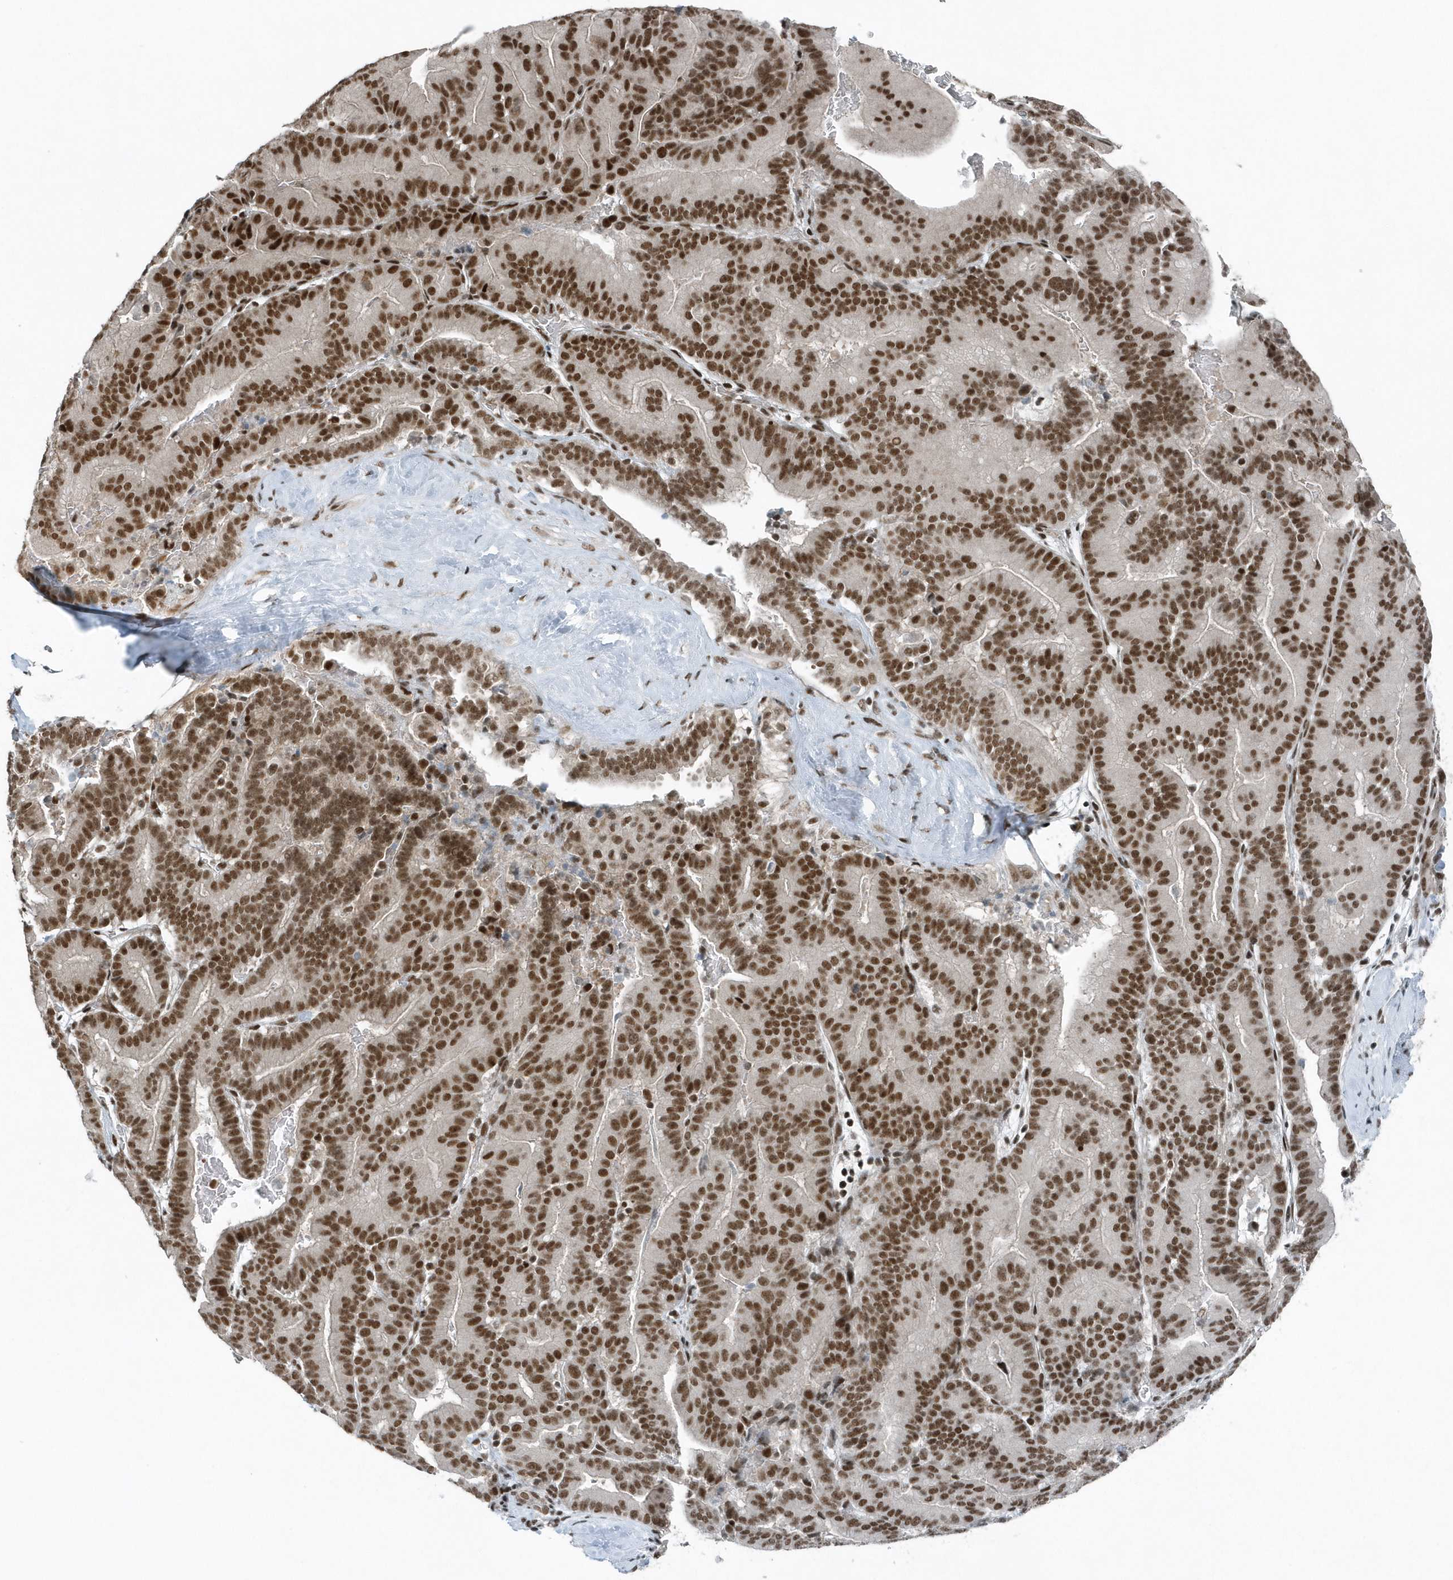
{"staining": {"intensity": "strong", "quantity": ">75%", "location": "nuclear"}, "tissue": "liver cancer", "cell_type": "Tumor cells", "image_type": "cancer", "snomed": [{"axis": "morphology", "description": "Cholangiocarcinoma"}, {"axis": "topography", "description": "Liver"}], "caption": "This is an image of immunohistochemistry (IHC) staining of cholangiocarcinoma (liver), which shows strong positivity in the nuclear of tumor cells.", "gene": "YTHDC1", "patient": {"sex": "female", "age": 75}}